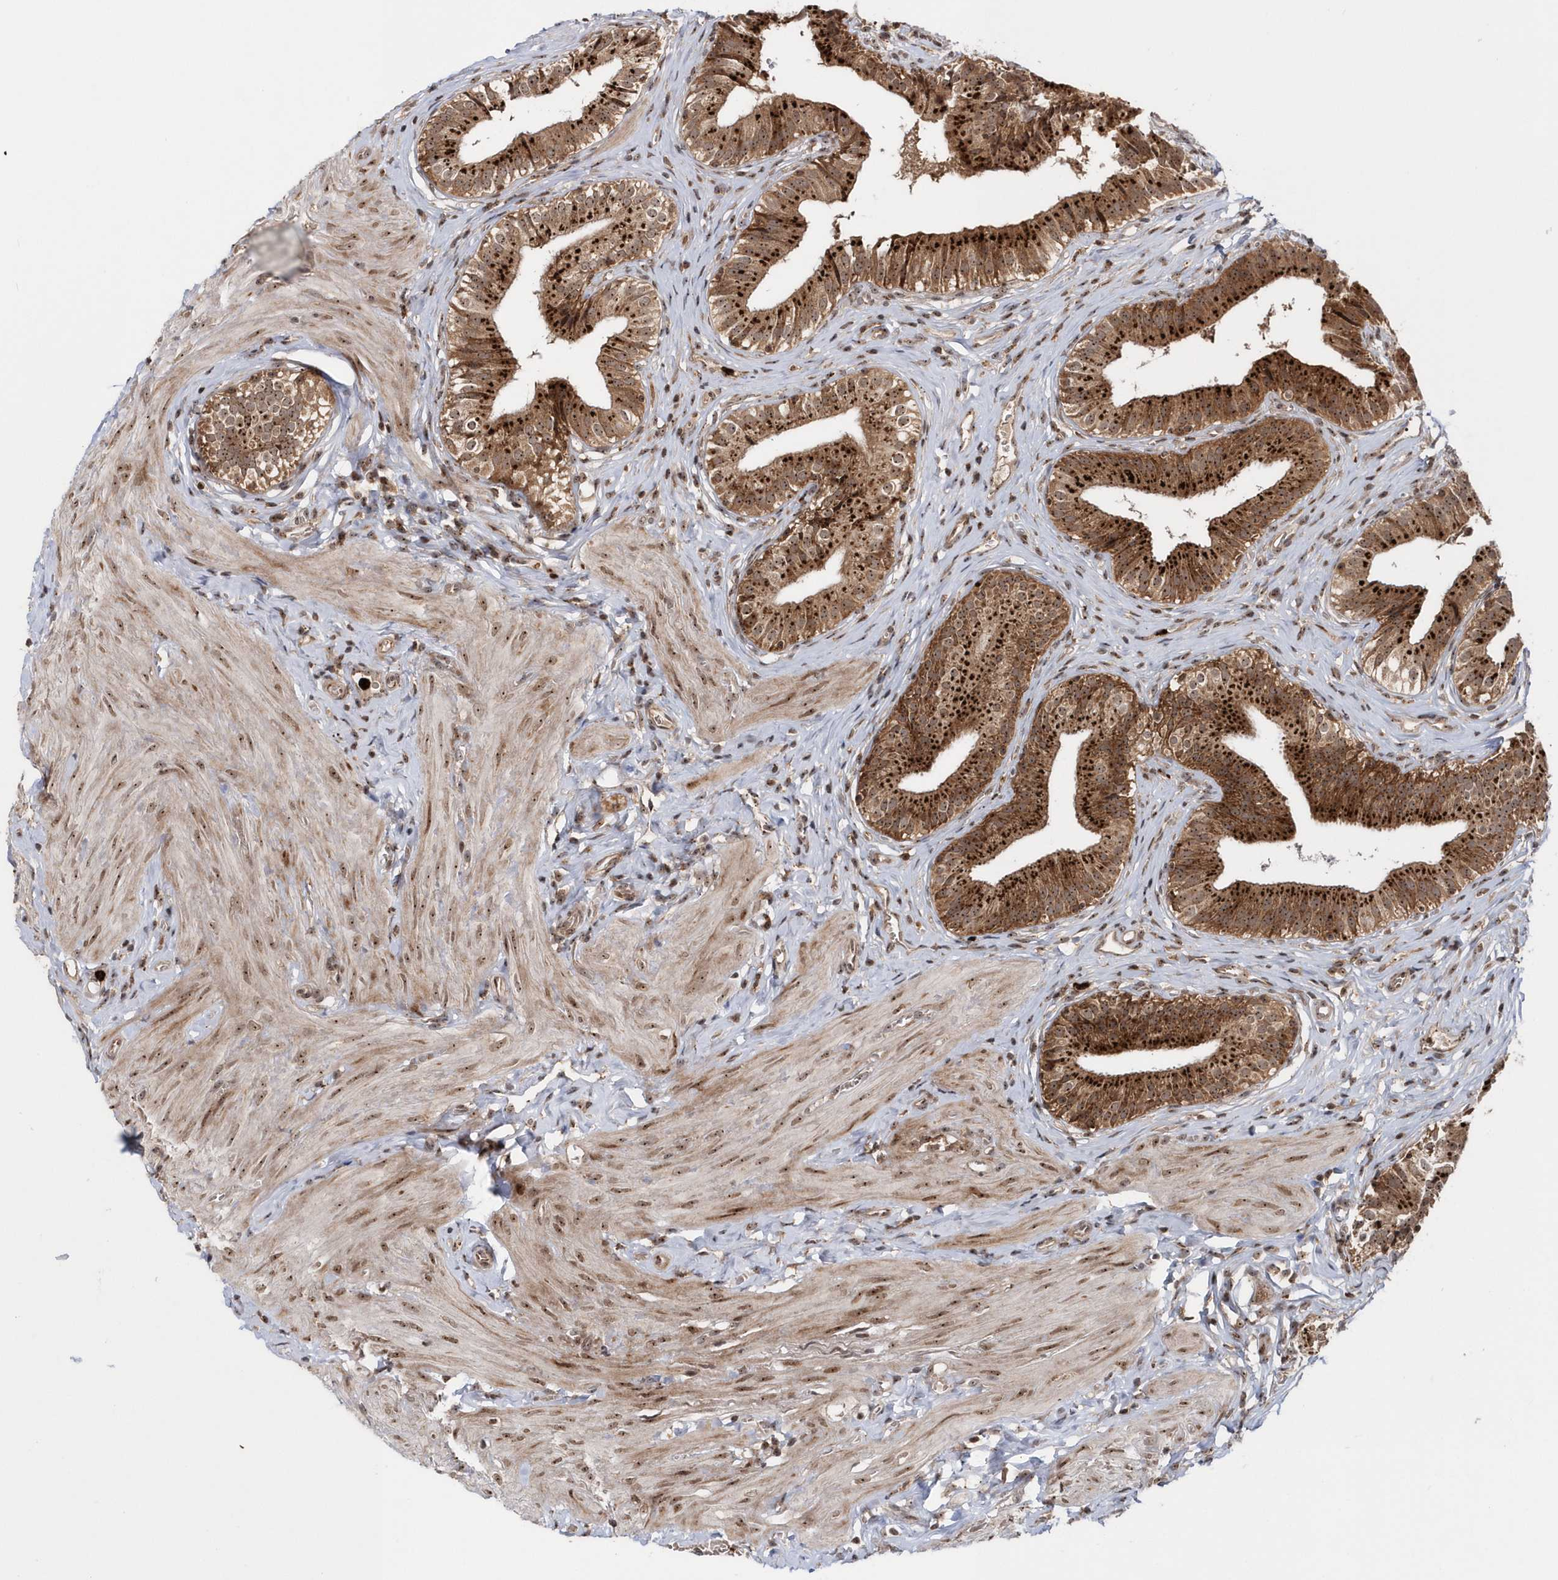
{"staining": {"intensity": "strong", "quantity": ">75%", "location": "cytoplasmic/membranous,nuclear"}, "tissue": "gallbladder", "cell_type": "Glandular cells", "image_type": "normal", "snomed": [{"axis": "morphology", "description": "Normal tissue, NOS"}, {"axis": "topography", "description": "Gallbladder"}], "caption": "The immunohistochemical stain shows strong cytoplasmic/membranous,nuclear expression in glandular cells of benign gallbladder.", "gene": "SOWAHB", "patient": {"sex": "female", "age": 47}}